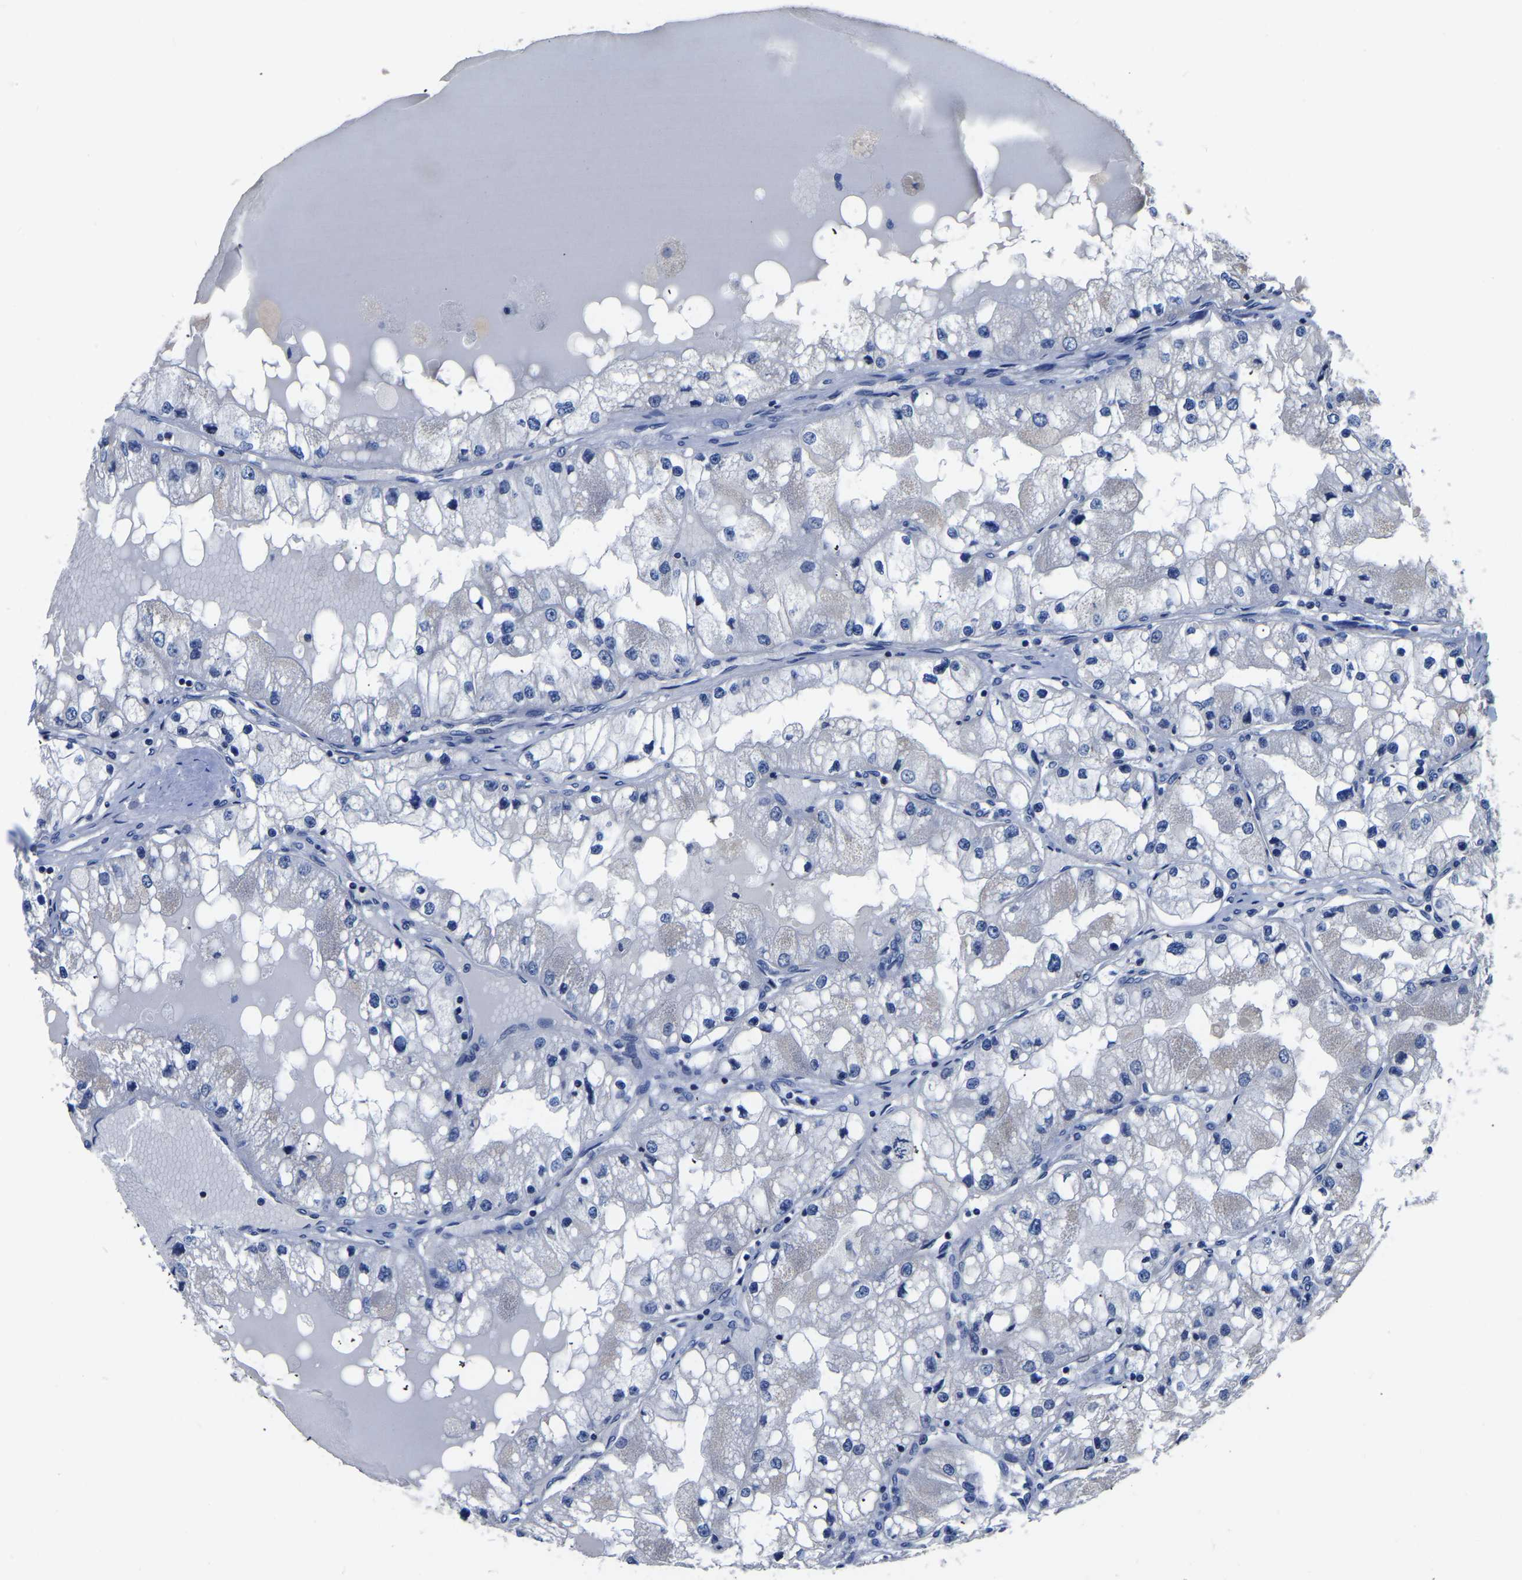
{"staining": {"intensity": "negative", "quantity": "none", "location": "none"}, "tissue": "renal cancer", "cell_type": "Tumor cells", "image_type": "cancer", "snomed": [{"axis": "morphology", "description": "Adenocarcinoma, NOS"}, {"axis": "topography", "description": "Kidney"}], "caption": "The photomicrograph reveals no significant staining in tumor cells of renal cancer (adenocarcinoma). (DAB (3,3'-diaminobenzidine) IHC with hematoxylin counter stain).", "gene": "FGD5", "patient": {"sex": "male", "age": 68}}